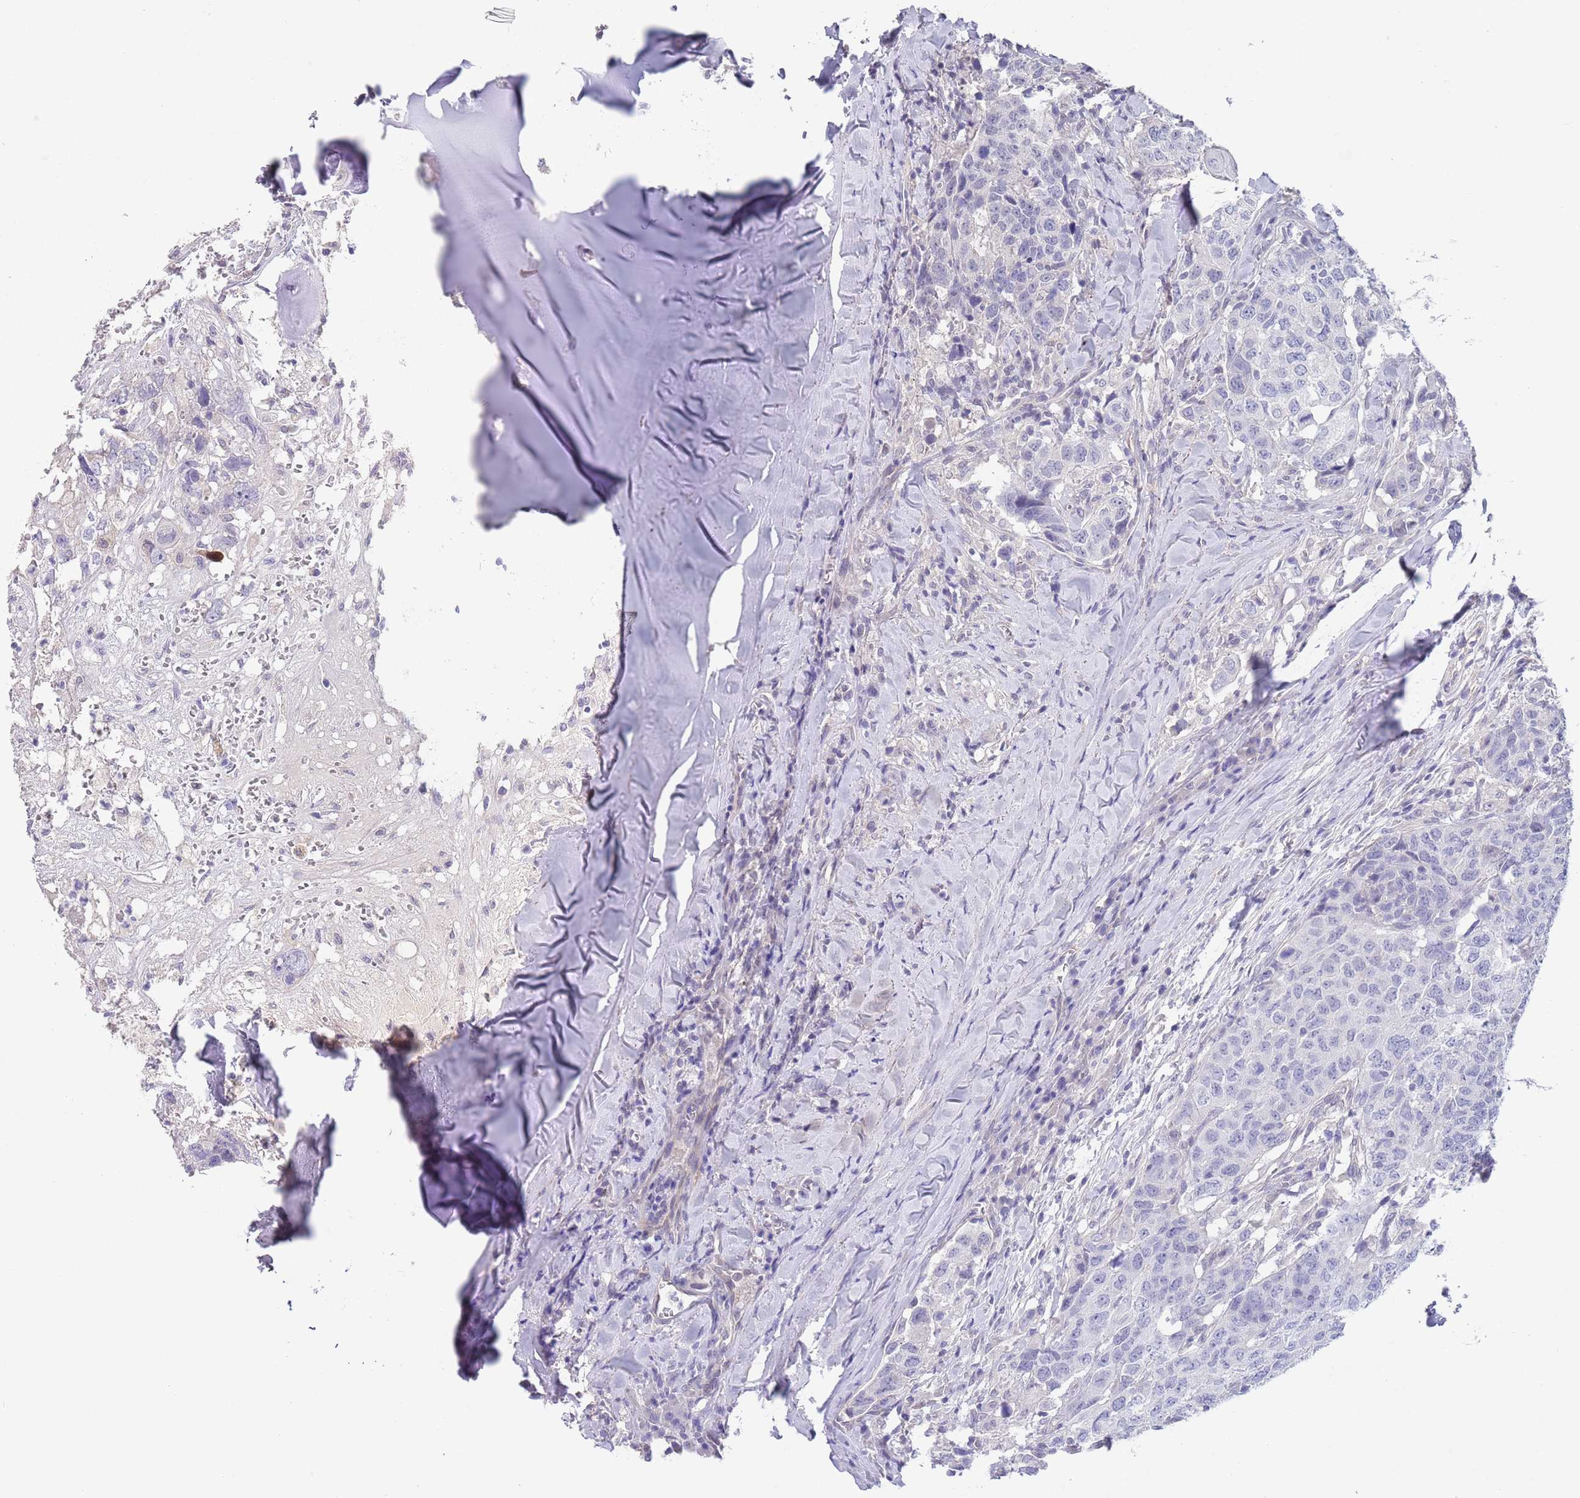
{"staining": {"intensity": "negative", "quantity": "none", "location": "none"}, "tissue": "head and neck cancer", "cell_type": "Tumor cells", "image_type": "cancer", "snomed": [{"axis": "morphology", "description": "Normal tissue, NOS"}, {"axis": "morphology", "description": "Squamous cell carcinoma, NOS"}, {"axis": "topography", "description": "Skeletal muscle"}, {"axis": "topography", "description": "Vascular tissue"}, {"axis": "topography", "description": "Peripheral nerve tissue"}, {"axis": "topography", "description": "Head-Neck"}], "caption": "This is an immunohistochemistry micrograph of human head and neck cancer (squamous cell carcinoma). There is no expression in tumor cells.", "gene": "RNF169", "patient": {"sex": "male", "age": 66}}